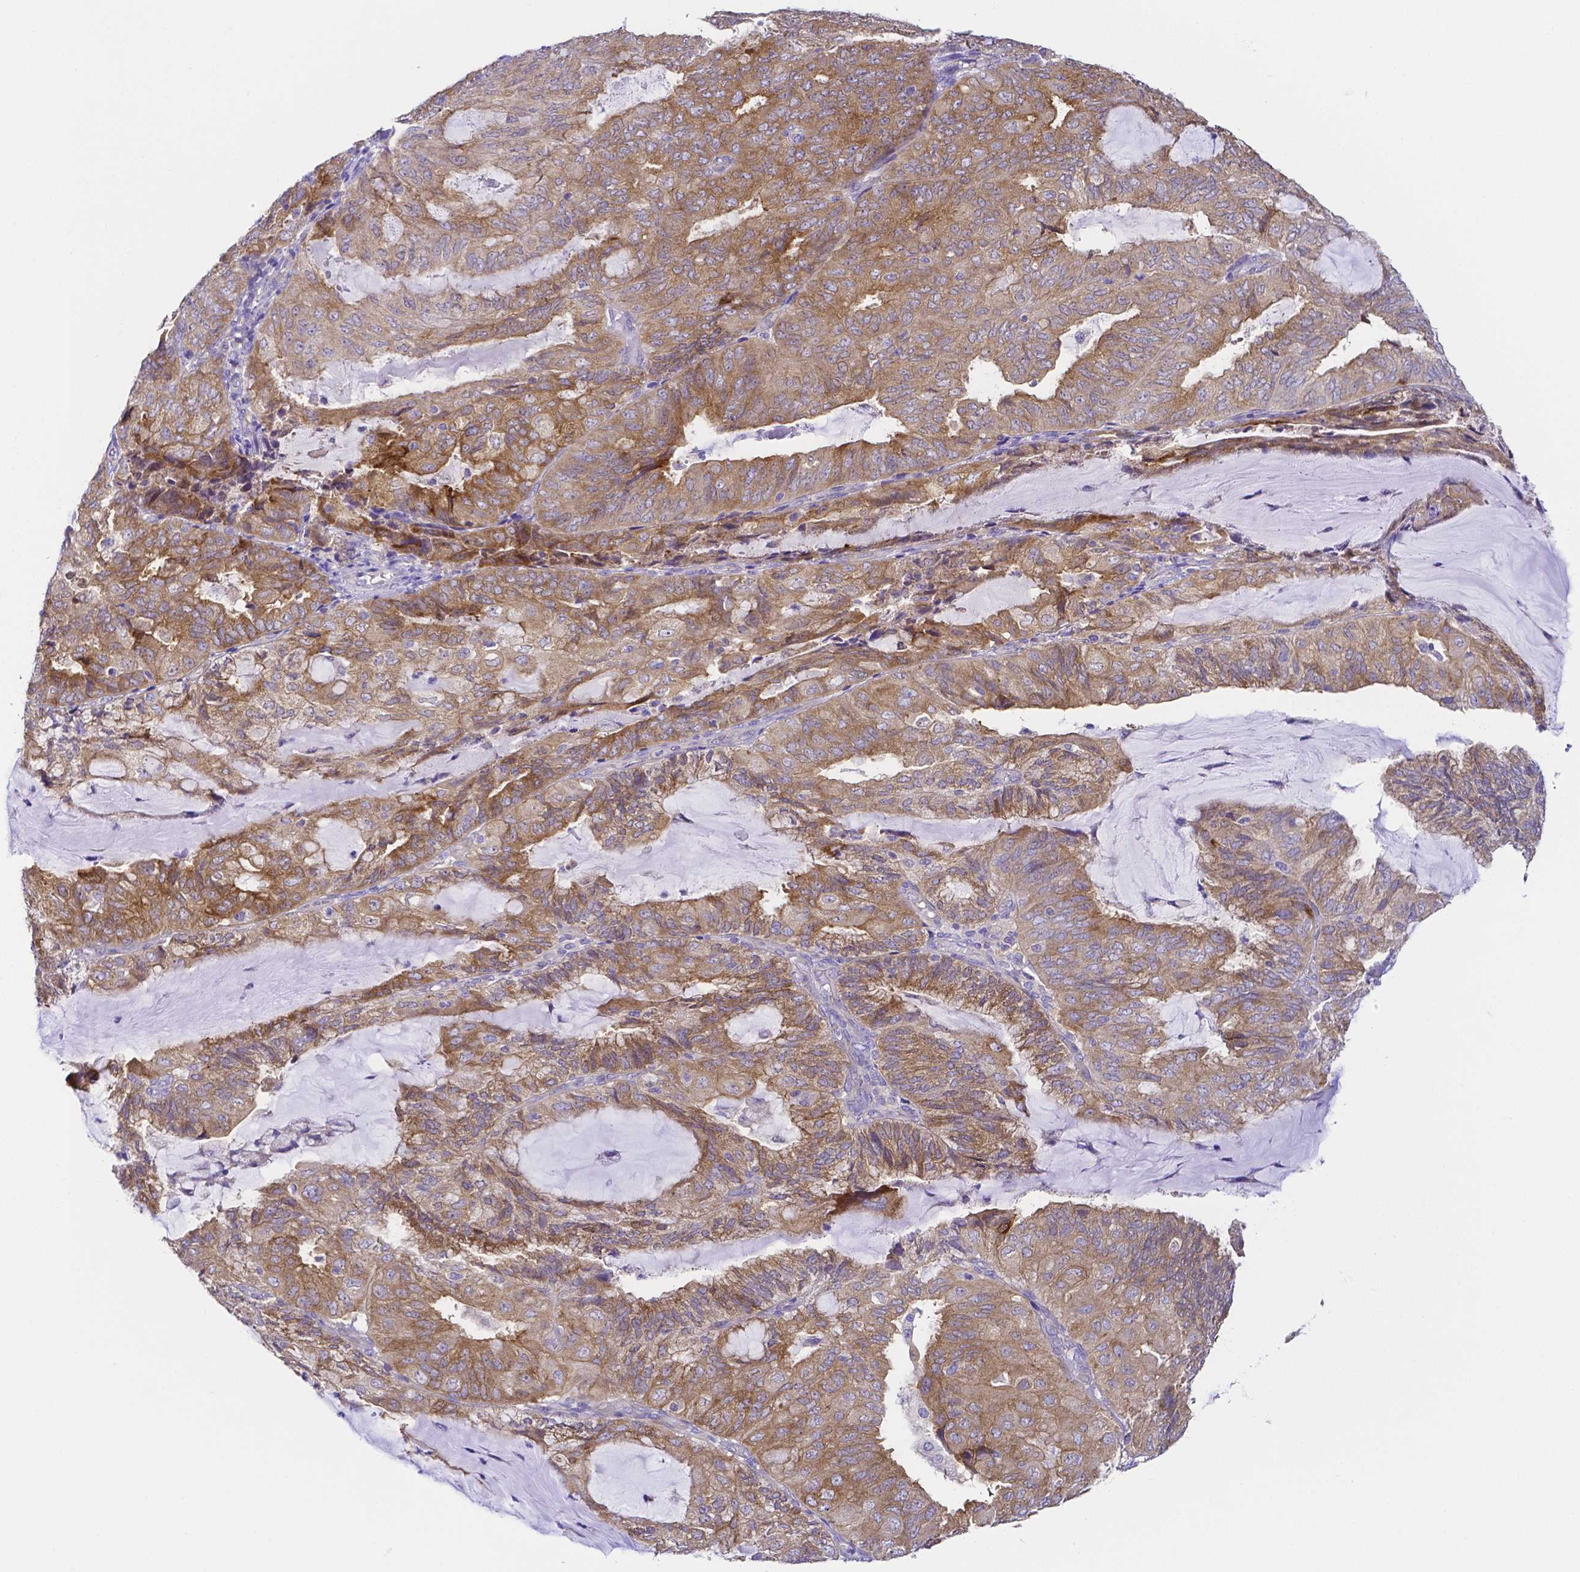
{"staining": {"intensity": "moderate", "quantity": ">75%", "location": "cytoplasmic/membranous"}, "tissue": "endometrial cancer", "cell_type": "Tumor cells", "image_type": "cancer", "snomed": [{"axis": "morphology", "description": "Adenocarcinoma, NOS"}, {"axis": "topography", "description": "Endometrium"}], "caption": "Endometrial cancer (adenocarcinoma) stained with a brown dye displays moderate cytoplasmic/membranous positive staining in about >75% of tumor cells.", "gene": "PKP3", "patient": {"sex": "female", "age": 81}}